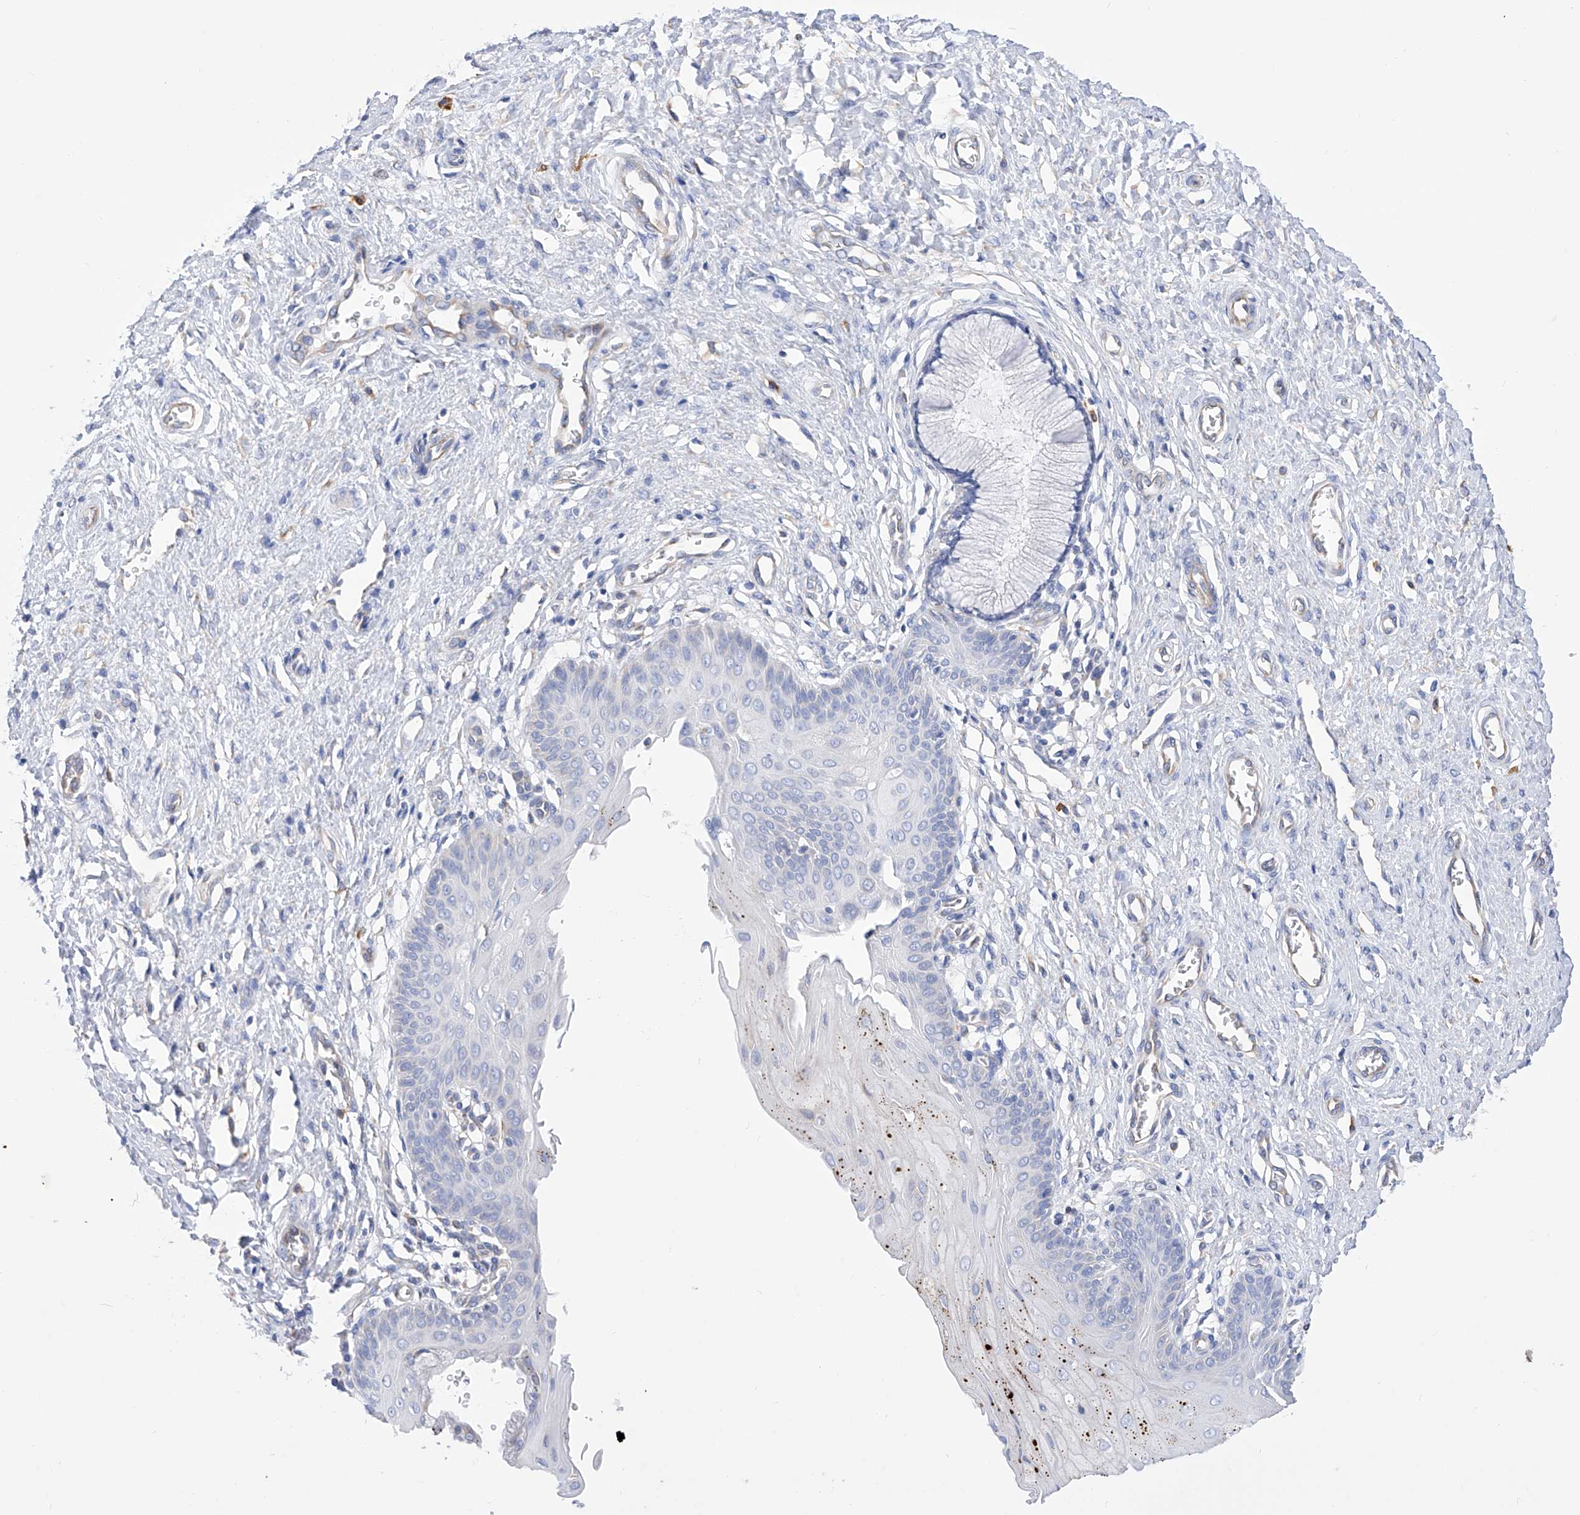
{"staining": {"intensity": "negative", "quantity": "none", "location": "none"}, "tissue": "cervix", "cell_type": "Glandular cells", "image_type": "normal", "snomed": [{"axis": "morphology", "description": "Normal tissue, NOS"}, {"axis": "topography", "description": "Cervix"}], "caption": "A high-resolution image shows immunohistochemistry staining of unremarkable cervix, which exhibits no significant staining in glandular cells. (Immunohistochemistry (ihc), brightfield microscopy, high magnification).", "gene": "FLG", "patient": {"sex": "female", "age": 55}}